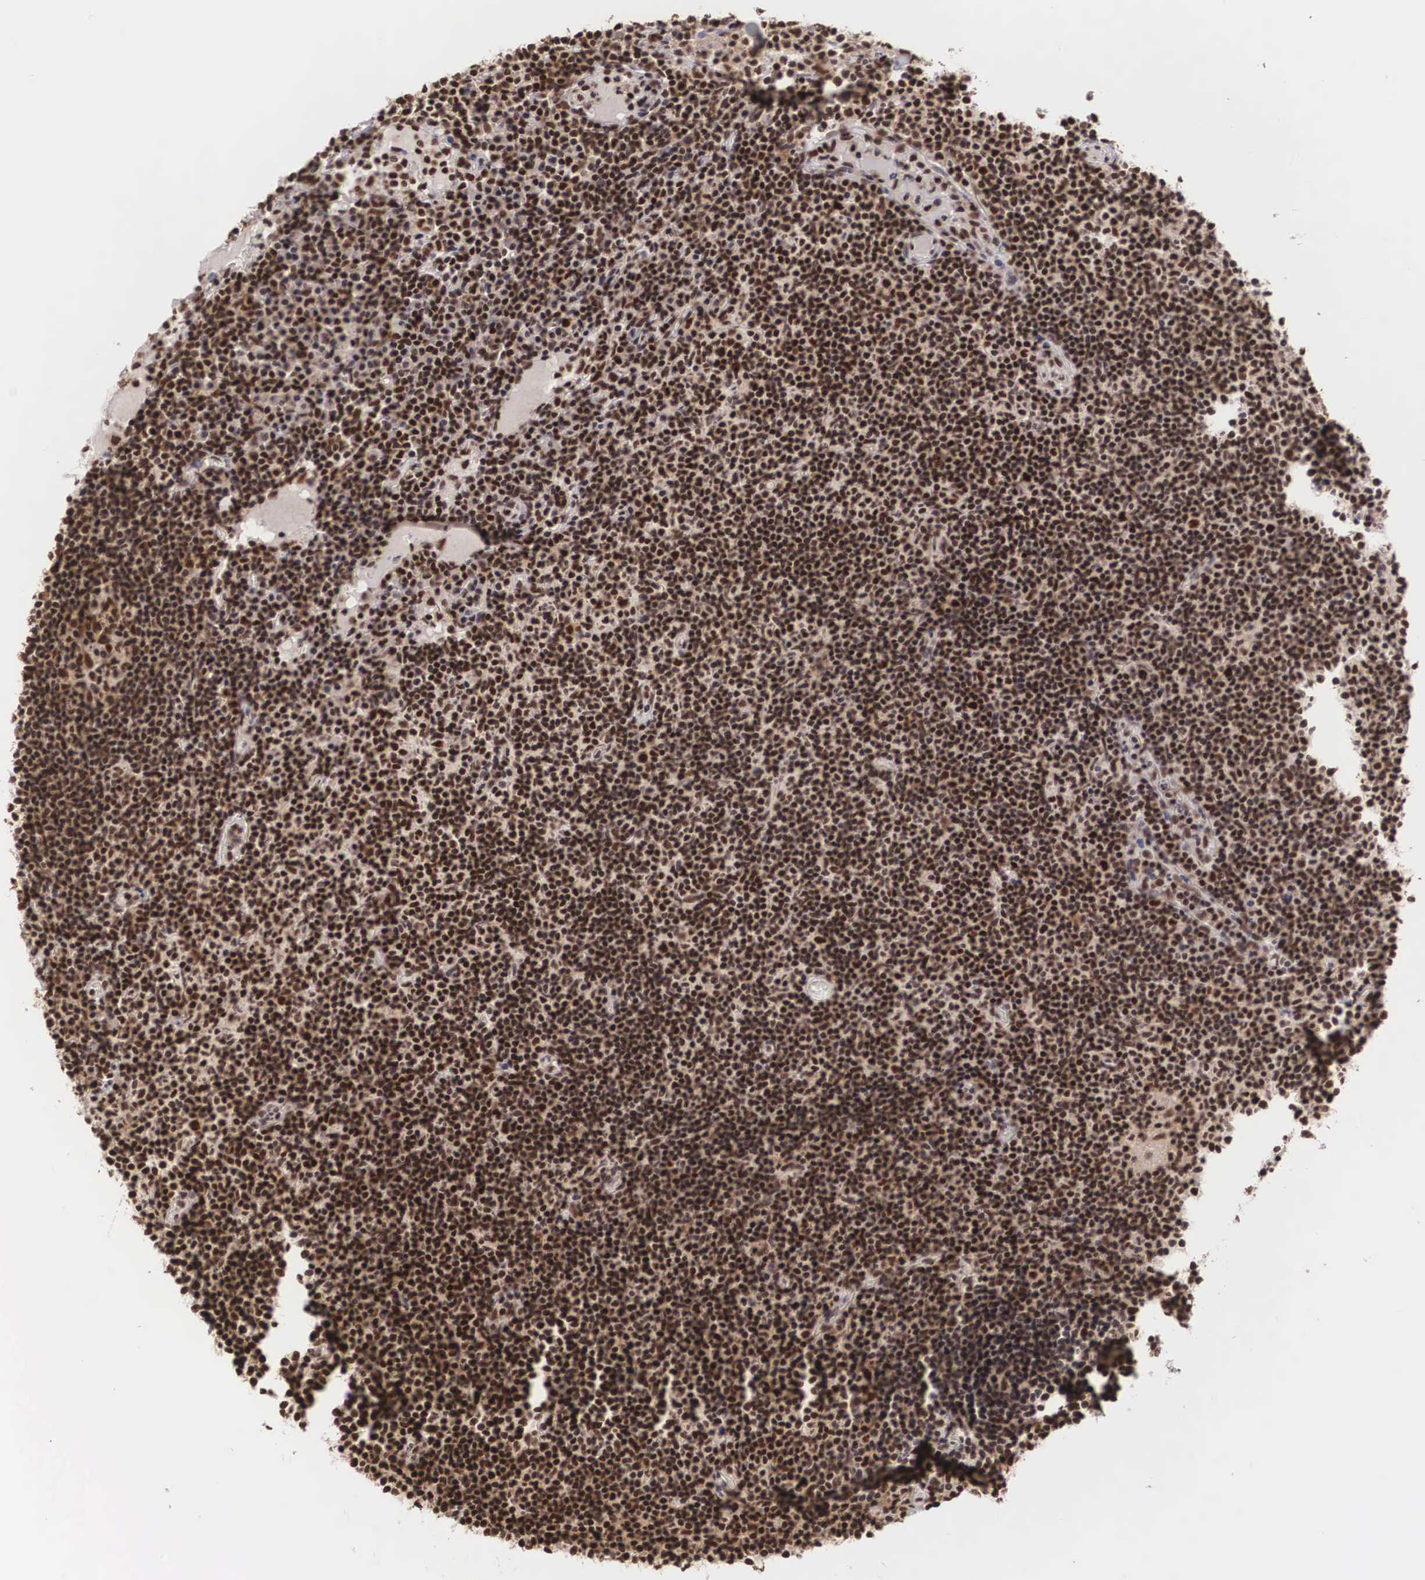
{"staining": {"intensity": "strong", "quantity": ">75%", "location": "nuclear"}, "tissue": "lymph node", "cell_type": "Germinal center cells", "image_type": "normal", "snomed": [{"axis": "morphology", "description": "Normal tissue, NOS"}, {"axis": "topography", "description": "Lymph node"}], "caption": "A photomicrograph of human lymph node stained for a protein shows strong nuclear brown staining in germinal center cells. (brown staining indicates protein expression, while blue staining denotes nuclei).", "gene": "HTATSF1", "patient": {"sex": "female", "age": 55}}